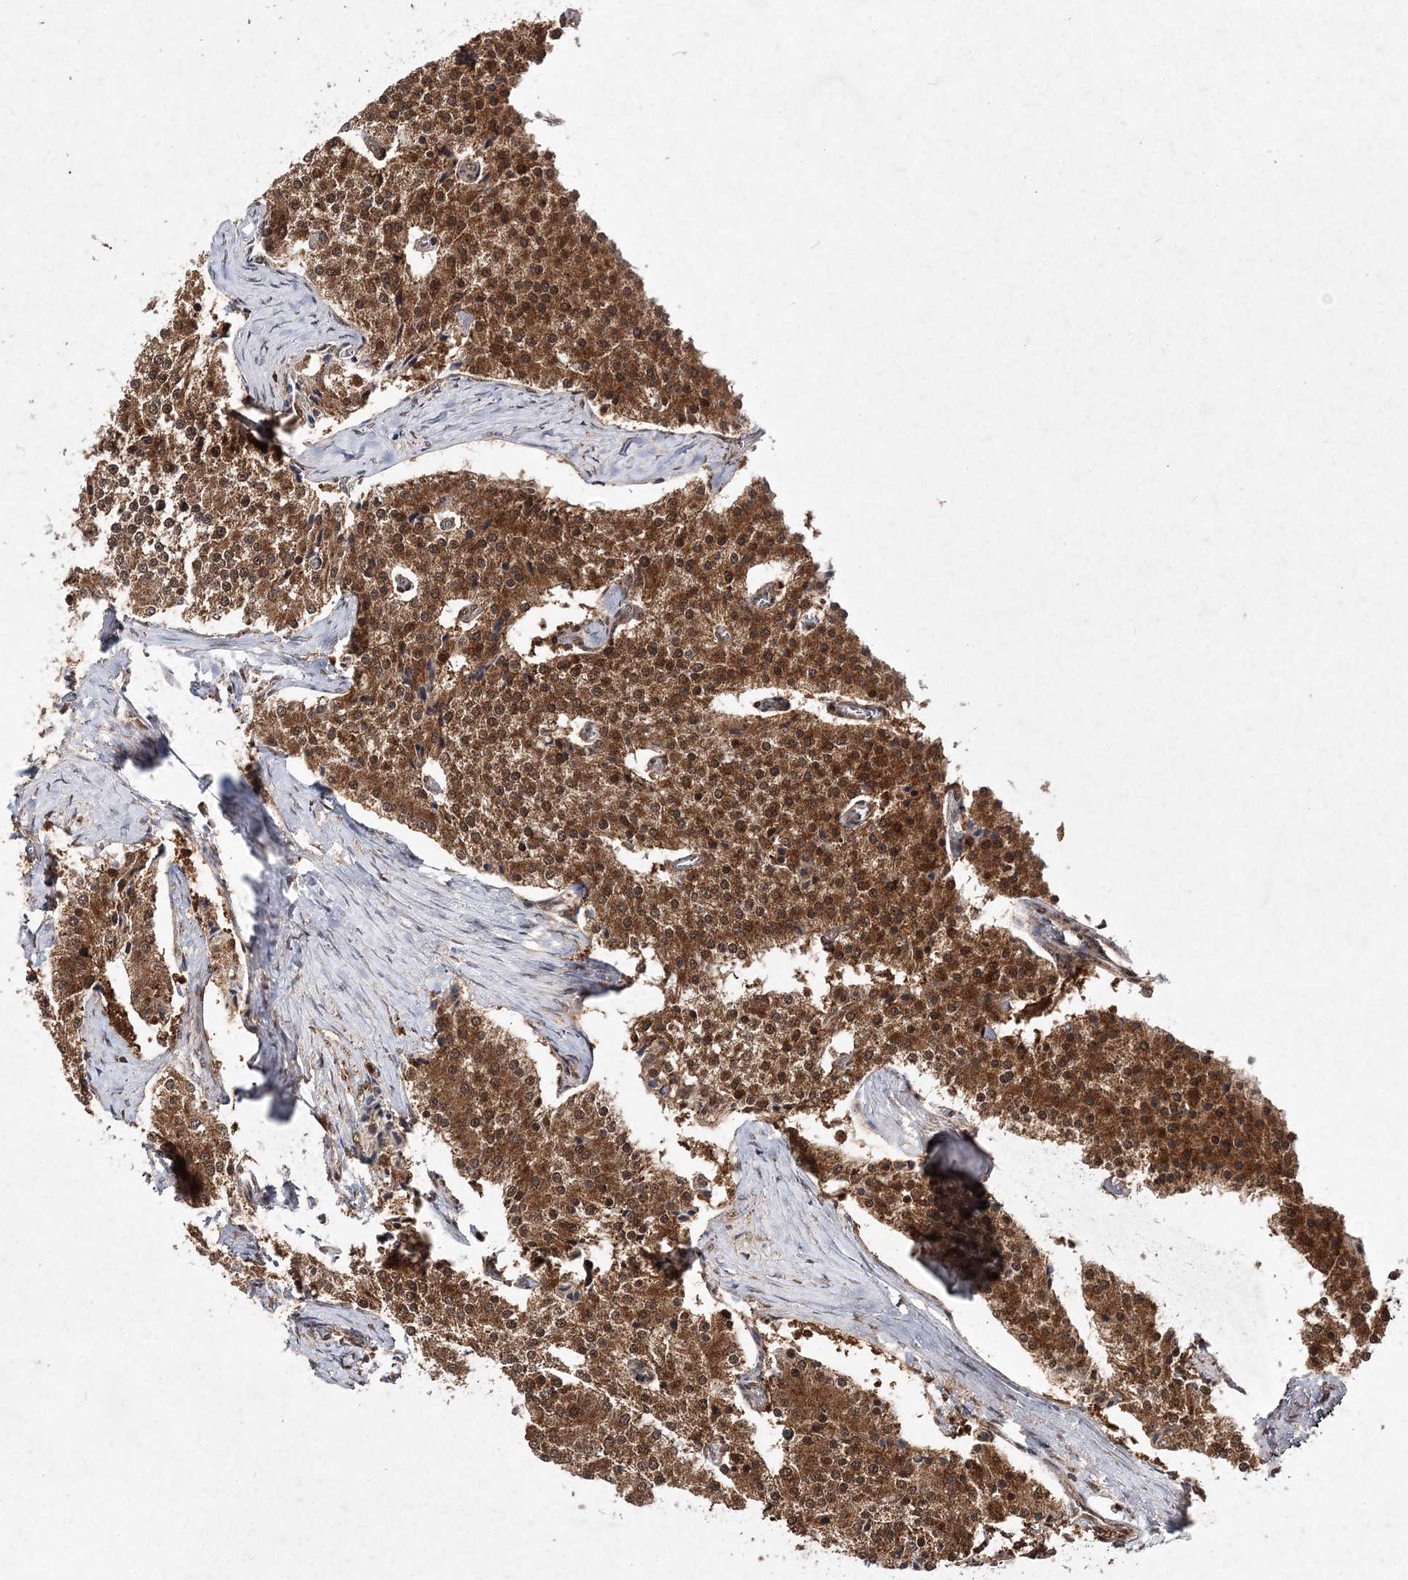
{"staining": {"intensity": "moderate", "quantity": ">75%", "location": "cytoplasmic/membranous"}, "tissue": "carcinoid", "cell_type": "Tumor cells", "image_type": "cancer", "snomed": [{"axis": "morphology", "description": "Carcinoid, malignant, NOS"}, {"axis": "topography", "description": "Colon"}], "caption": "Brown immunohistochemical staining in carcinoid shows moderate cytoplasmic/membranous positivity in about >75% of tumor cells.", "gene": "NIF3L1", "patient": {"sex": "female", "age": 52}}